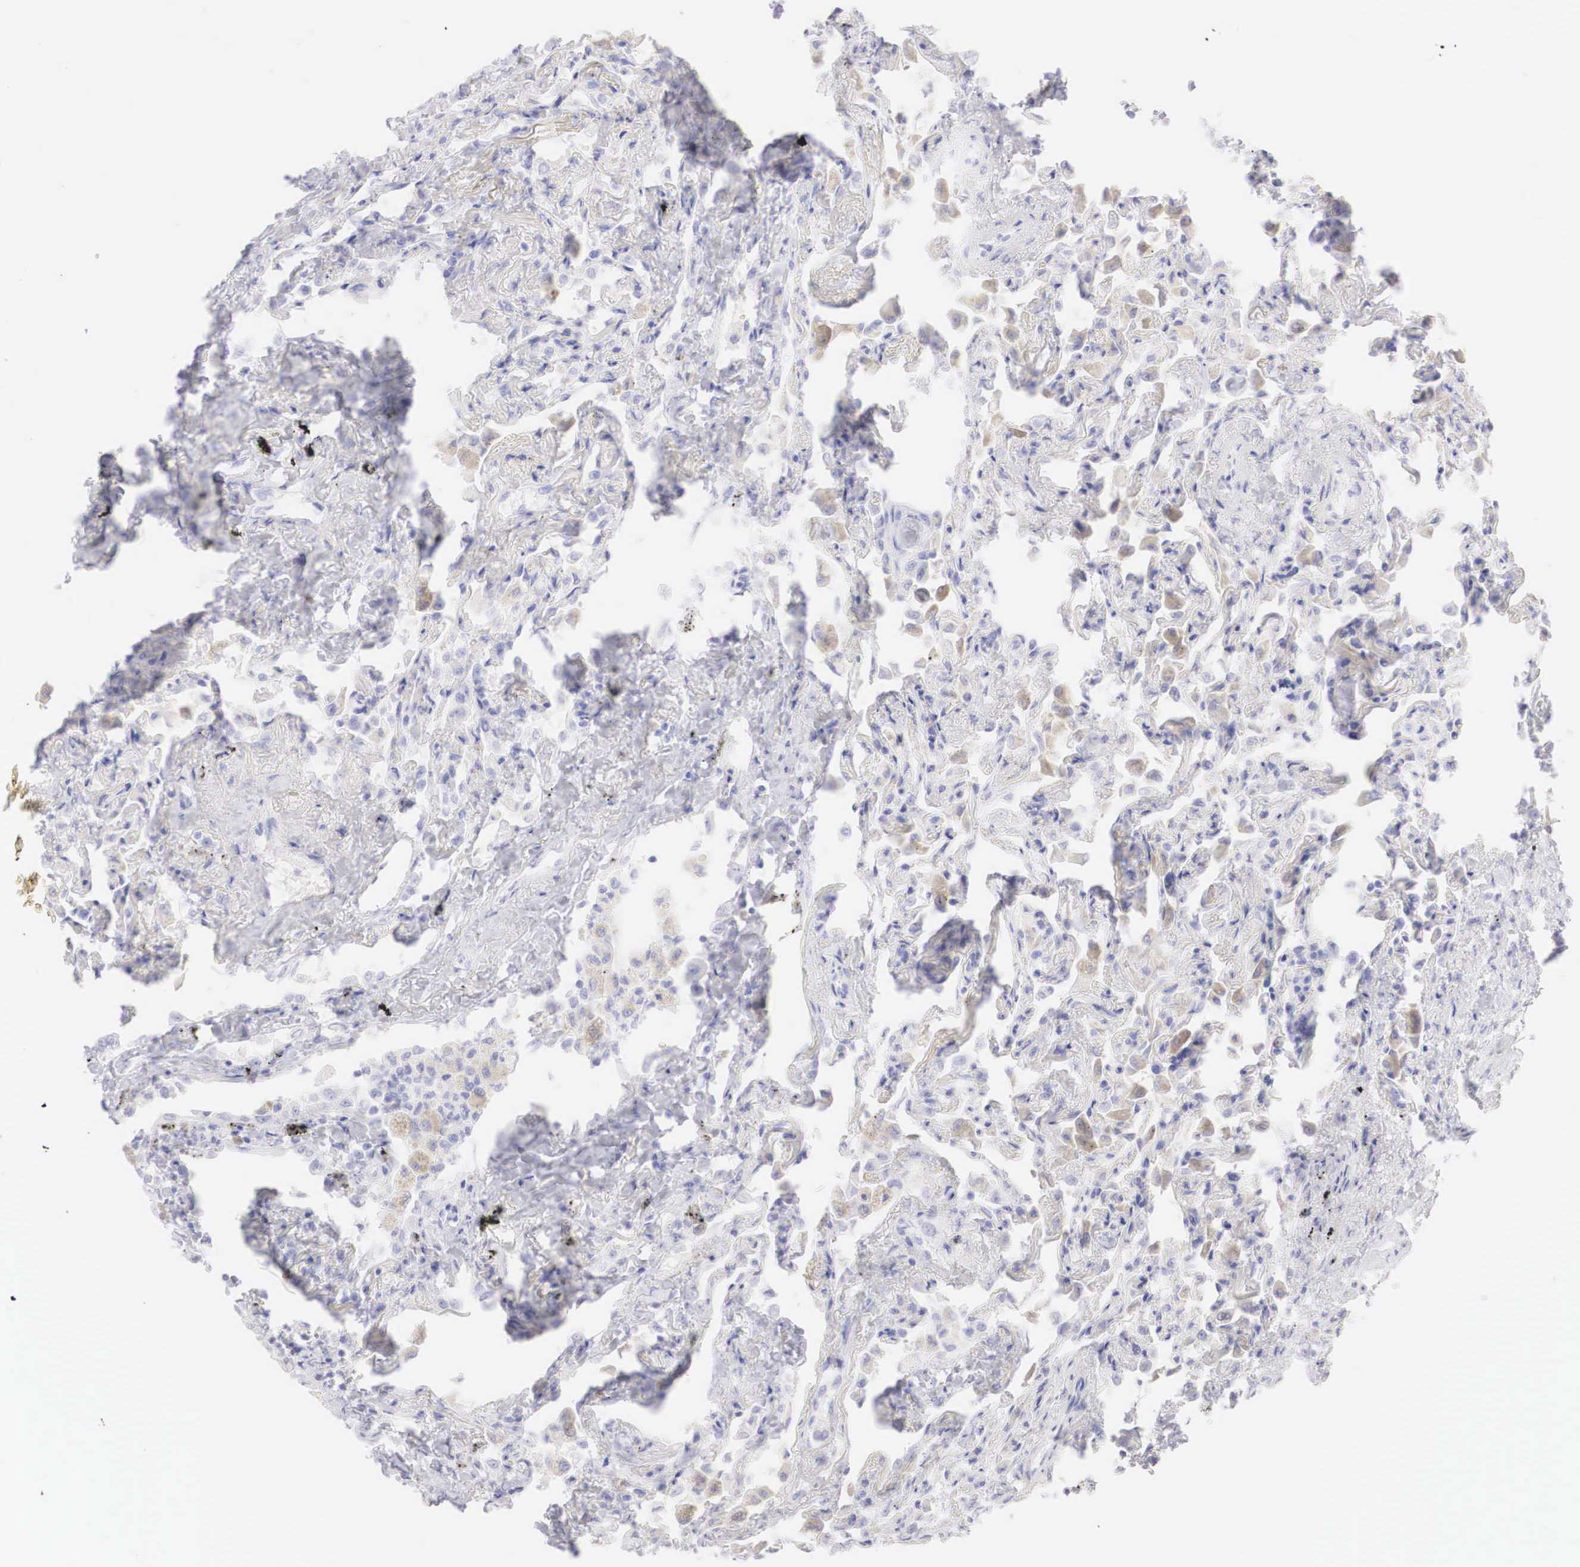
{"staining": {"intensity": "negative", "quantity": "none", "location": "none"}, "tissue": "lung", "cell_type": "Alveolar cells", "image_type": "normal", "snomed": [{"axis": "morphology", "description": "Normal tissue, NOS"}, {"axis": "topography", "description": "Lung"}], "caption": "IHC photomicrograph of benign human lung stained for a protein (brown), which exhibits no staining in alveolar cells. (Brightfield microscopy of DAB IHC at high magnification).", "gene": "TYR", "patient": {"sex": "male", "age": 73}}